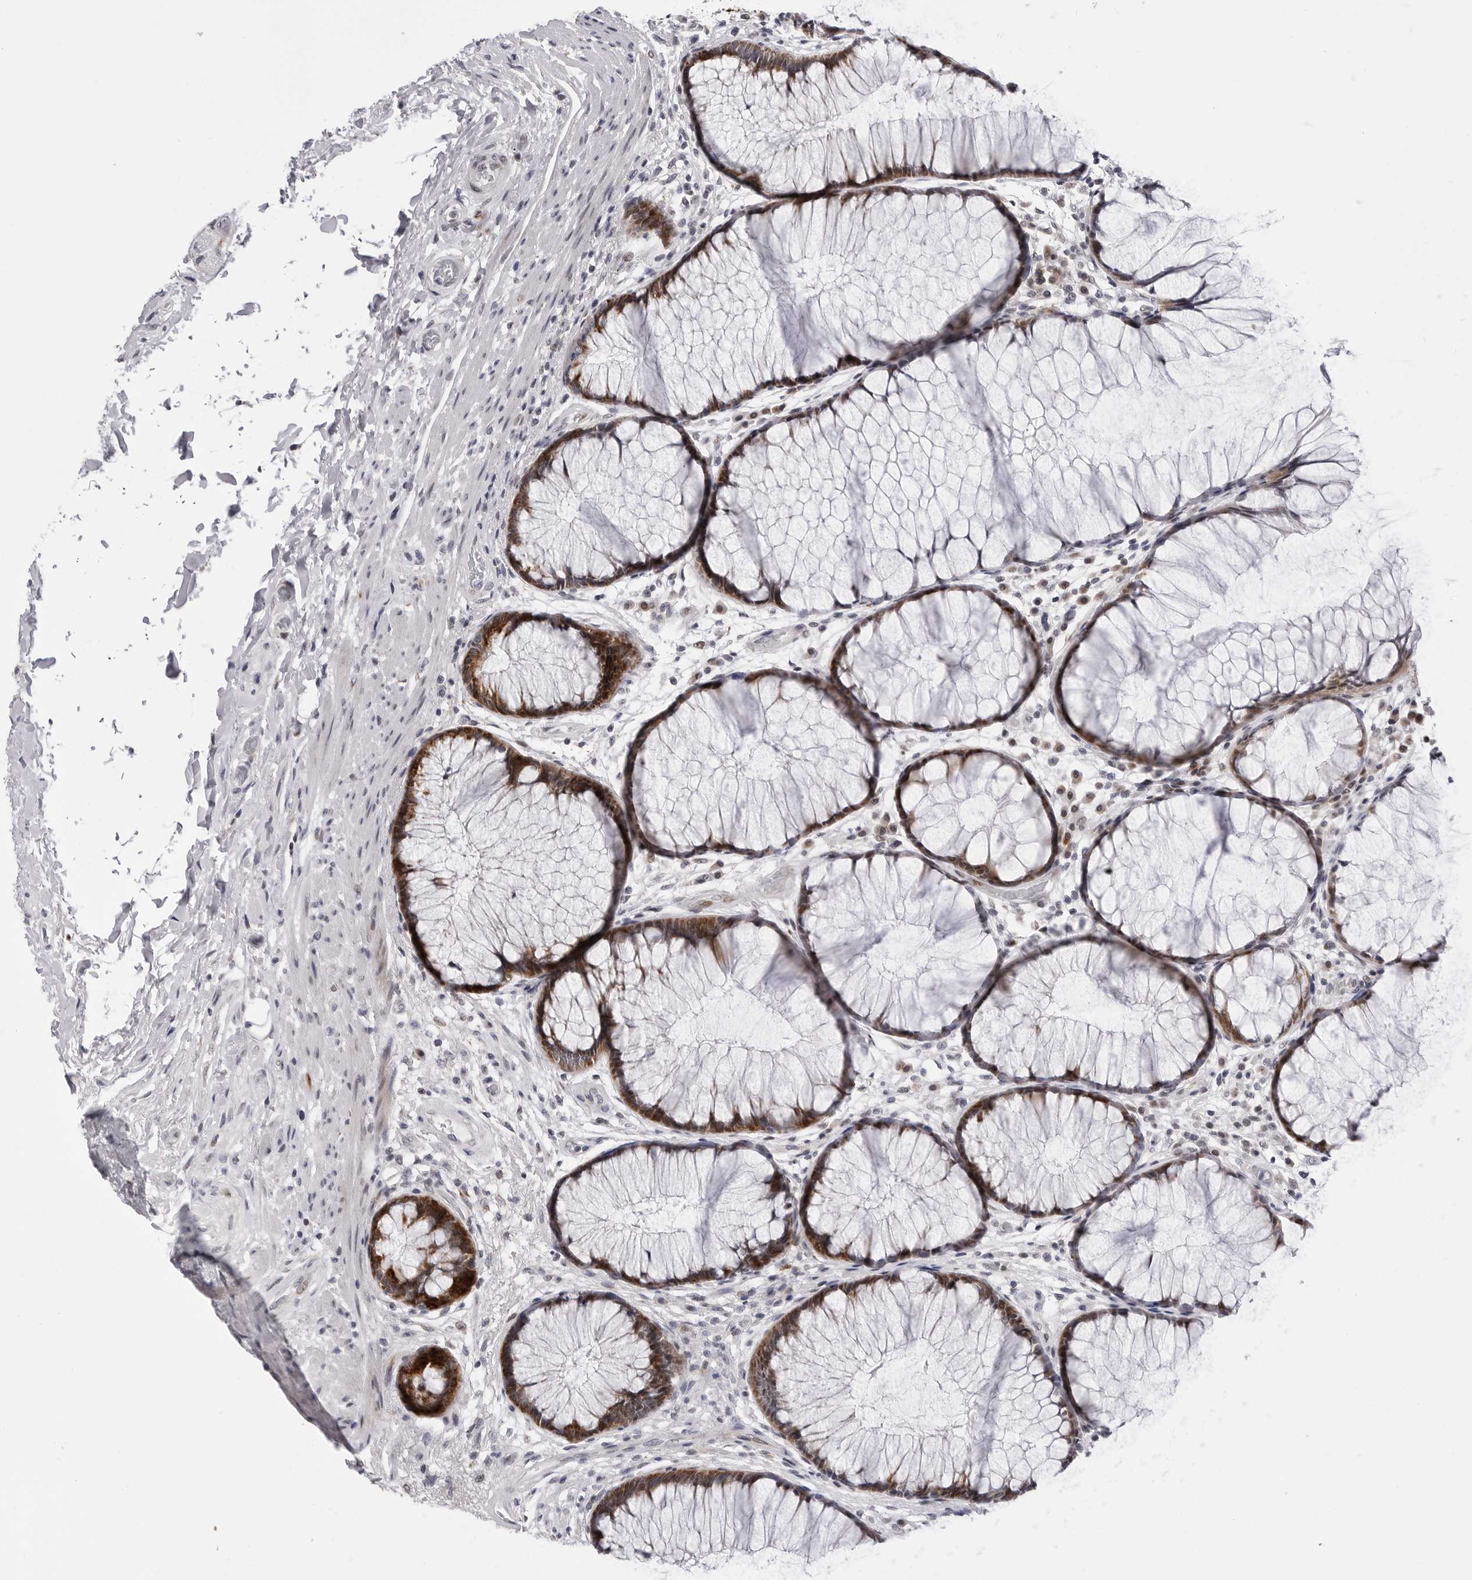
{"staining": {"intensity": "moderate", "quantity": ">75%", "location": "cytoplasmic/membranous,nuclear"}, "tissue": "rectum", "cell_type": "Glandular cells", "image_type": "normal", "snomed": [{"axis": "morphology", "description": "Normal tissue, NOS"}, {"axis": "topography", "description": "Rectum"}], "caption": "Unremarkable rectum demonstrates moderate cytoplasmic/membranous,nuclear staining in approximately >75% of glandular cells.", "gene": "CDK20", "patient": {"sex": "male", "age": 51}}